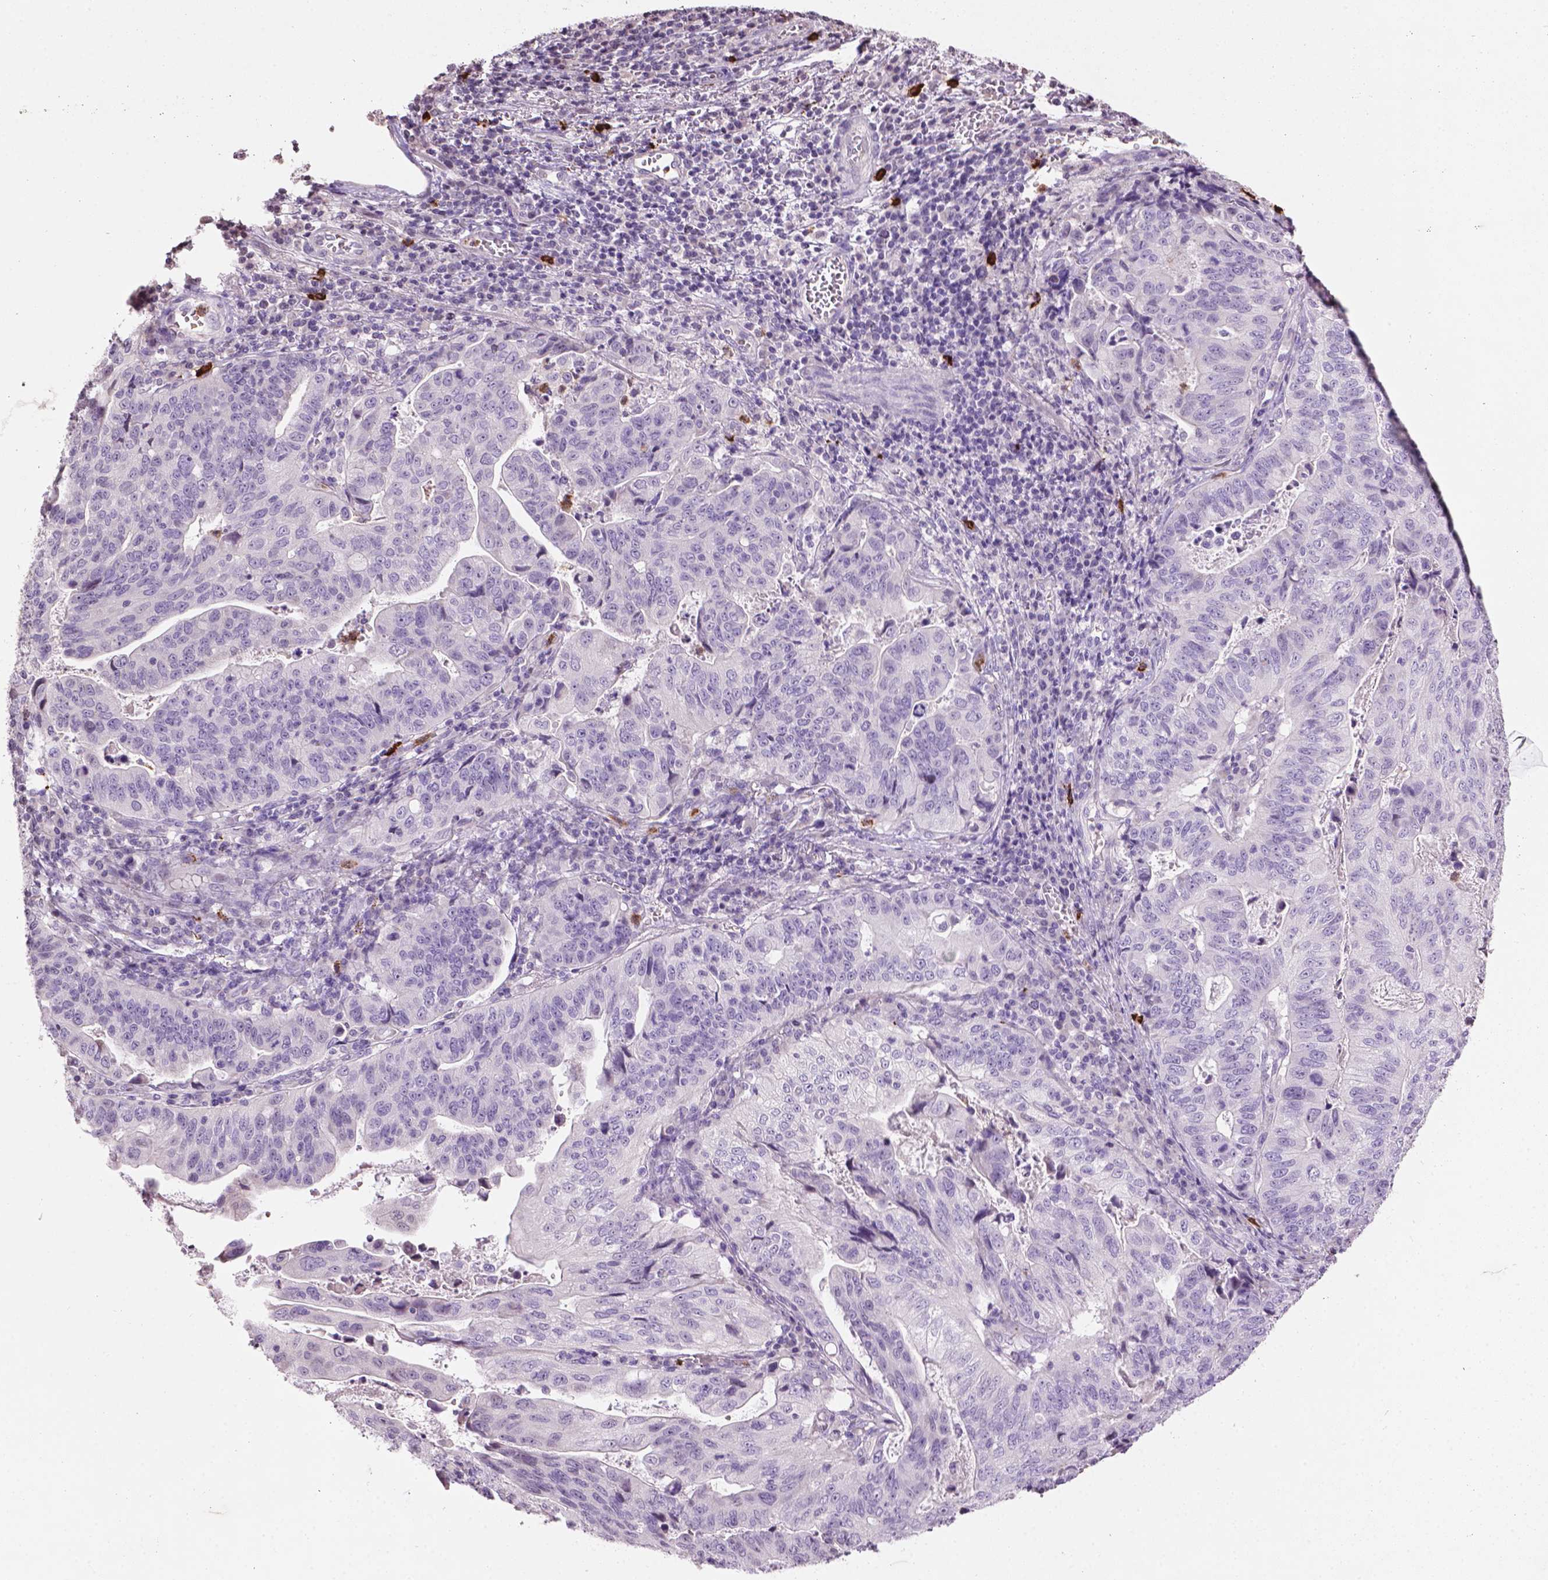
{"staining": {"intensity": "negative", "quantity": "none", "location": "none"}, "tissue": "stomach cancer", "cell_type": "Tumor cells", "image_type": "cancer", "snomed": [{"axis": "morphology", "description": "Adenocarcinoma, NOS"}, {"axis": "topography", "description": "Stomach, upper"}], "caption": "Photomicrograph shows no significant protein positivity in tumor cells of stomach adenocarcinoma.", "gene": "NTNG2", "patient": {"sex": "female", "age": 67}}